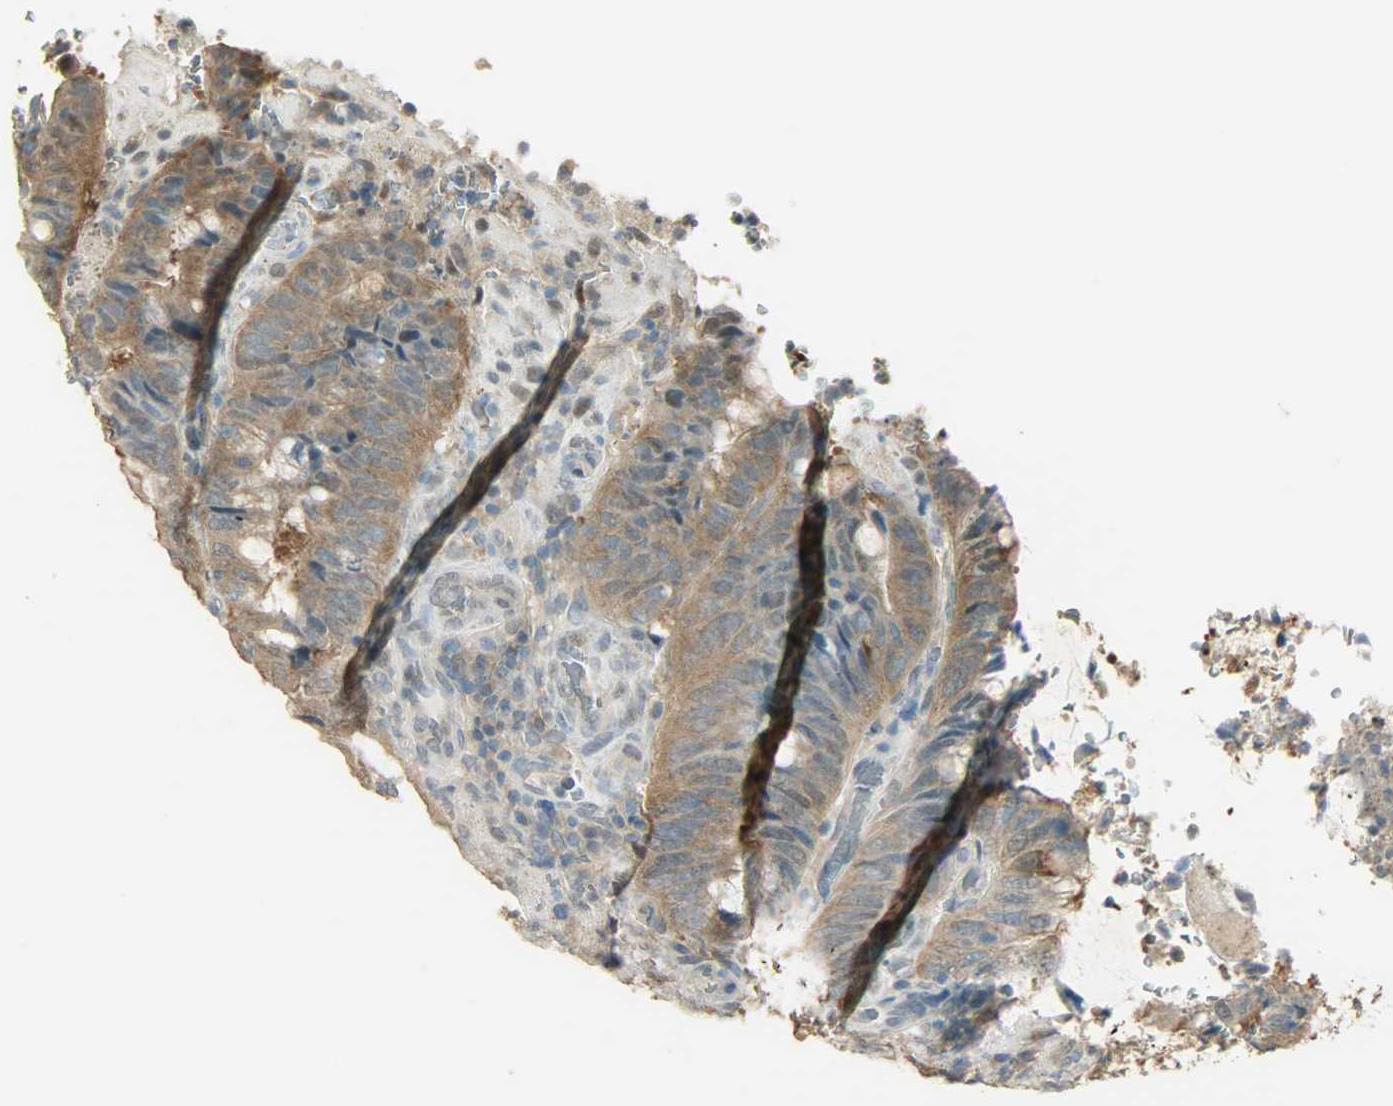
{"staining": {"intensity": "moderate", "quantity": ">75%", "location": "cytoplasmic/membranous"}, "tissue": "colorectal cancer", "cell_type": "Tumor cells", "image_type": "cancer", "snomed": [{"axis": "morphology", "description": "Normal tissue, NOS"}, {"axis": "morphology", "description": "Adenocarcinoma, NOS"}, {"axis": "topography", "description": "Rectum"}, {"axis": "topography", "description": "Peripheral nerve tissue"}], "caption": "Immunohistochemical staining of human colorectal cancer (adenocarcinoma) reveals medium levels of moderate cytoplasmic/membranous protein expression in approximately >75% of tumor cells.", "gene": "PRMT5", "patient": {"sex": "male", "age": 92}}